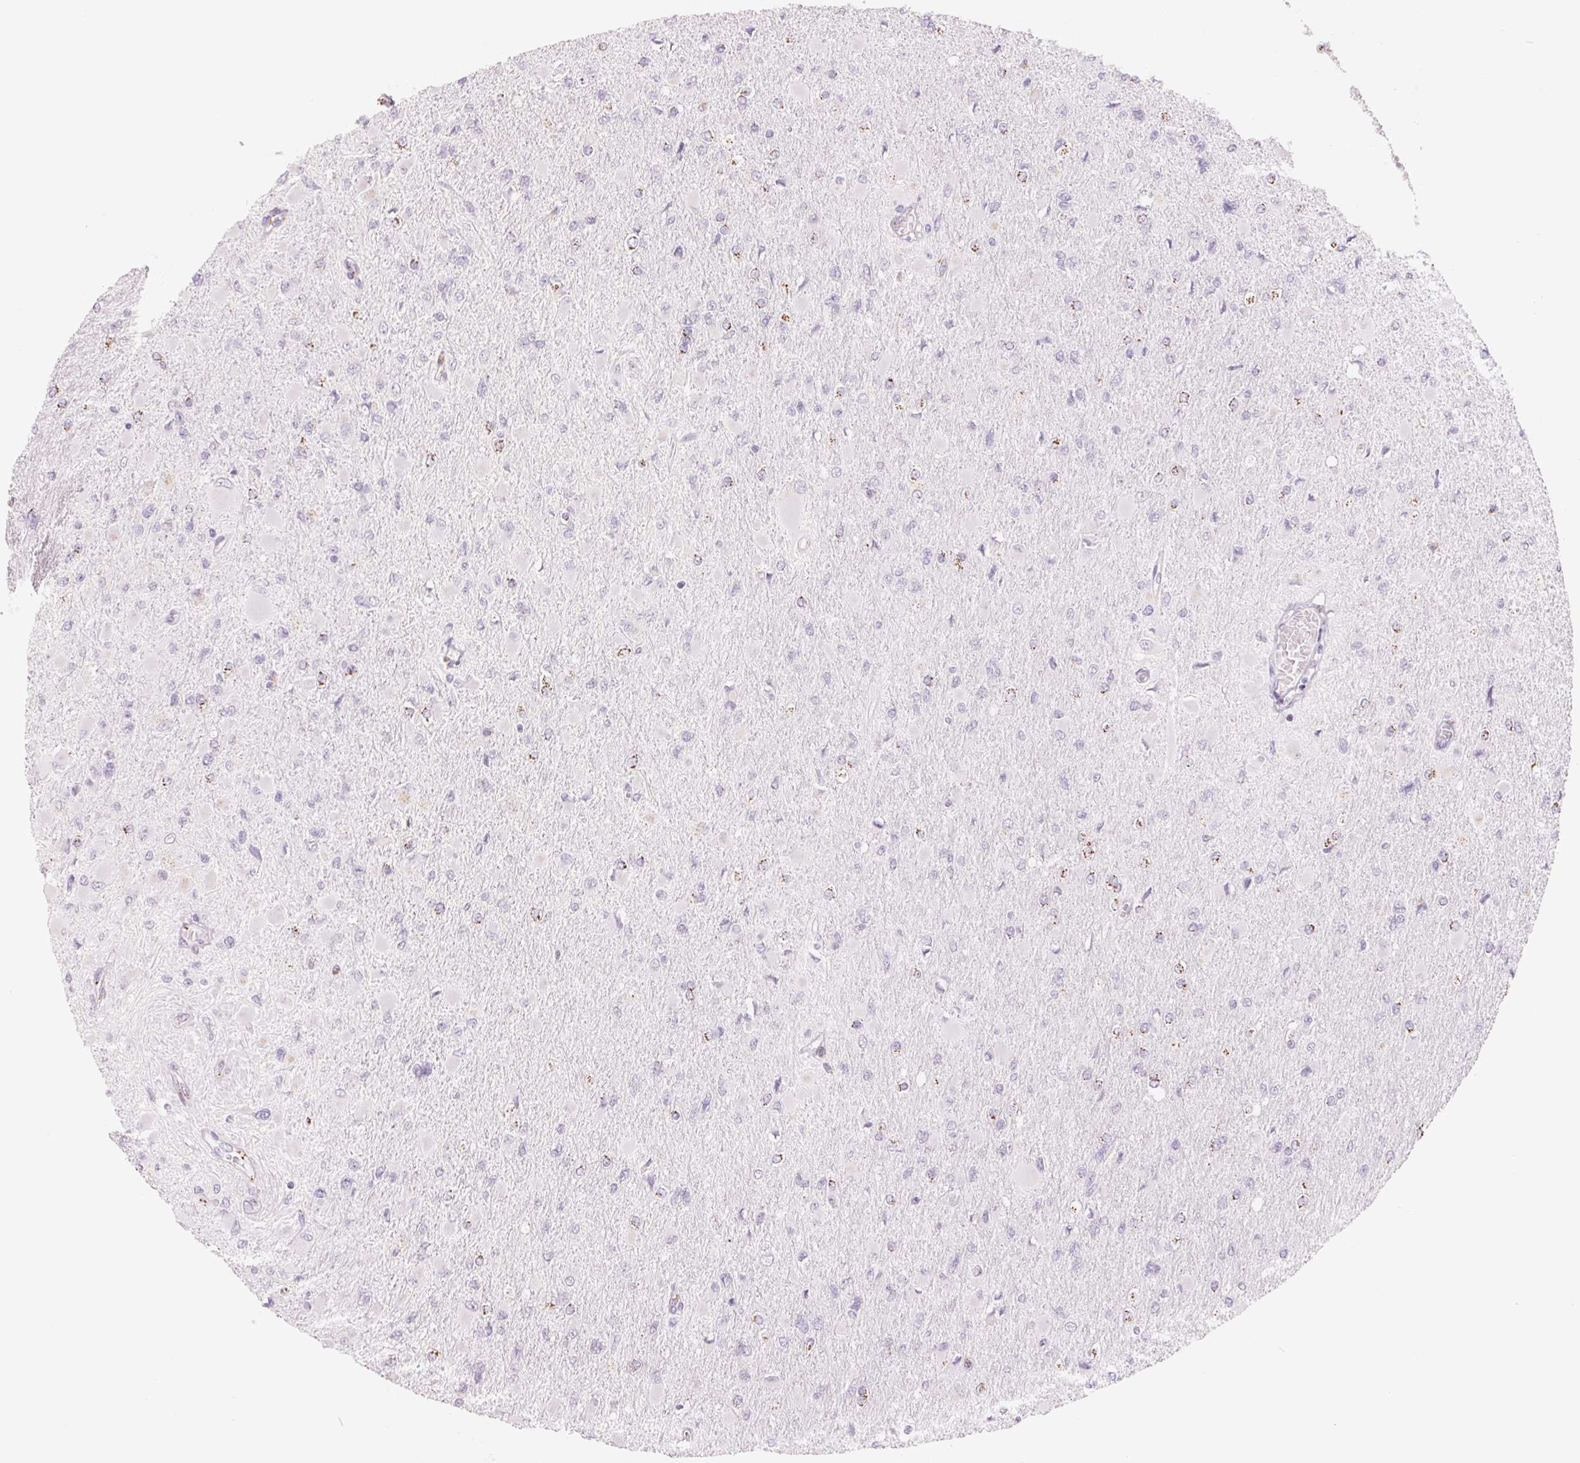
{"staining": {"intensity": "moderate", "quantity": "<25%", "location": "cytoplasmic/membranous"}, "tissue": "glioma", "cell_type": "Tumor cells", "image_type": "cancer", "snomed": [{"axis": "morphology", "description": "Glioma, malignant, High grade"}, {"axis": "topography", "description": "Cerebral cortex"}], "caption": "Protein staining by immunohistochemistry shows moderate cytoplasmic/membranous expression in approximately <25% of tumor cells in malignant high-grade glioma.", "gene": "GALNT7", "patient": {"sex": "female", "age": 36}}